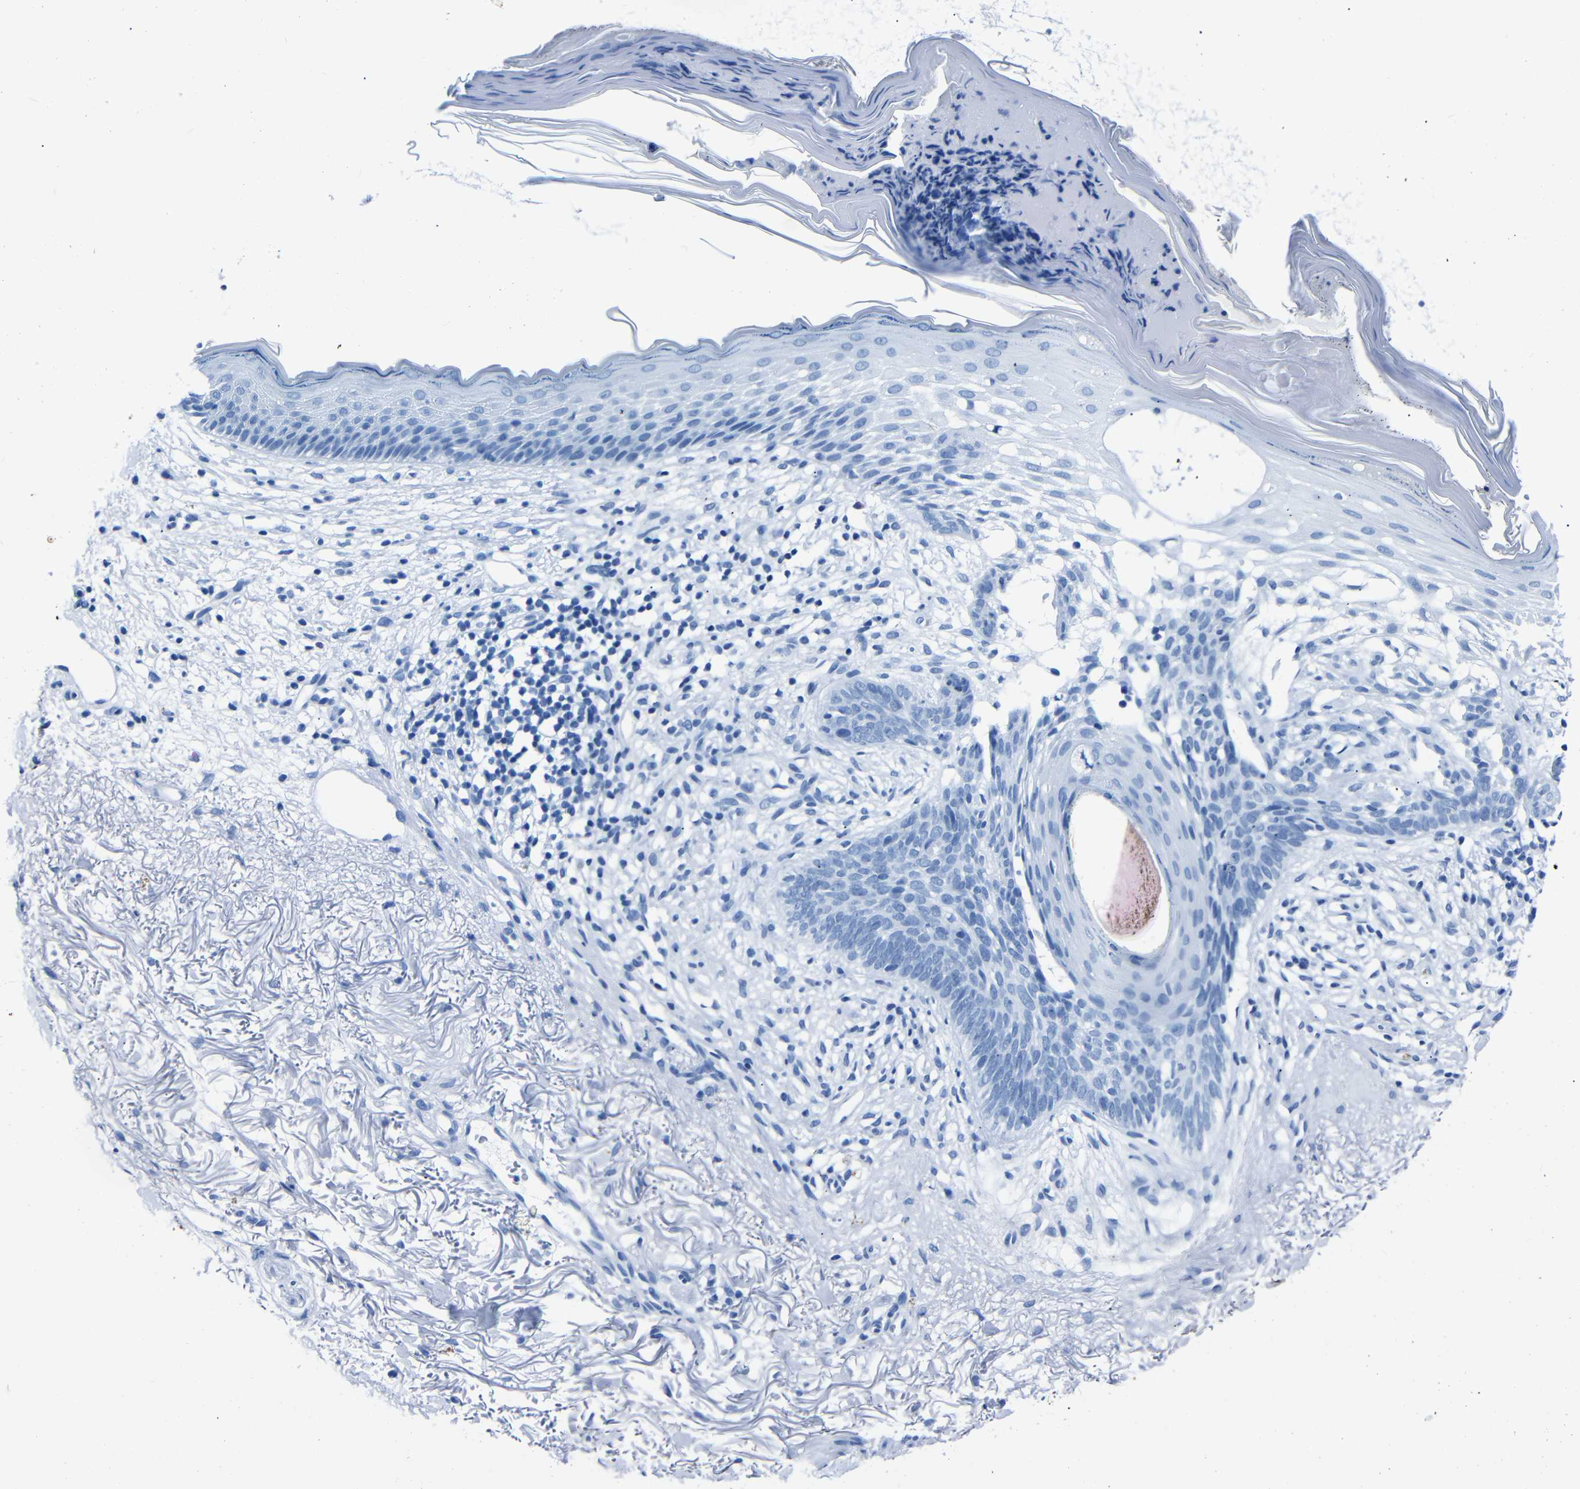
{"staining": {"intensity": "negative", "quantity": "none", "location": "none"}, "tissue": "skin cancer", "cell_type": "Tumor cells", "image_type": "cancer", "snomed": [{"axis": "morphology", "description": "Basal cell carcinoma"}, {"axis": "topography", "description": "Skin"}], "caption": "An IHC image of basal cell carcinoma (skin) is shown. There is no staining in tumor cells of basal cell carcinoma (skin). (DAB (3,3'-diaminobenzidine) immunohistochemistry, high magnification).", "gene": "CLDN11", "patient": {"sex": "female", "age": 70}}